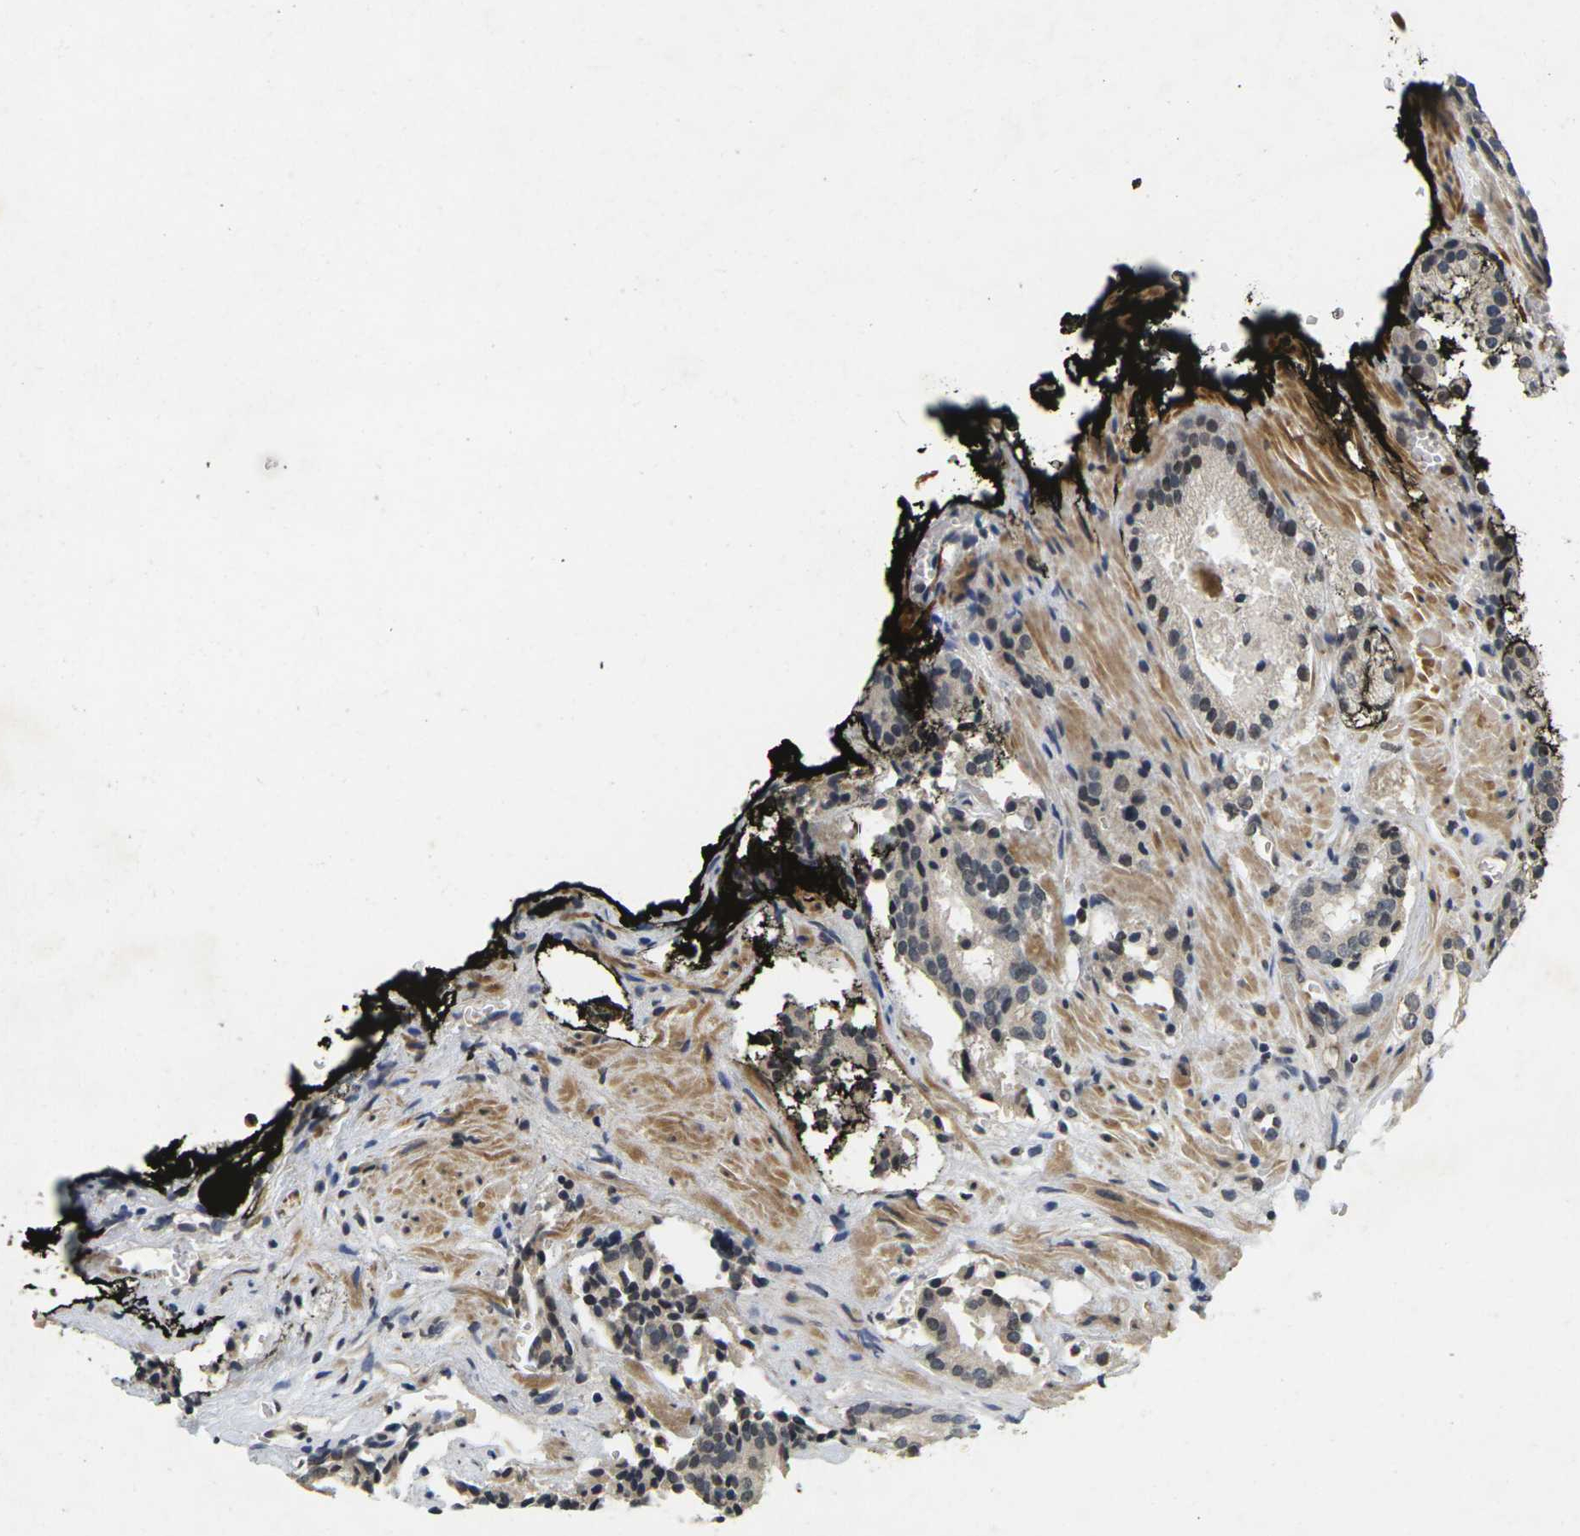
{"staining": {"intensity": "weak", "quantity": "<25%", "location": "nuclear"}, "tissue": "prostate cancer", "cell_type": "Tumor cells", "image_type": "cancer", "snomed": [{"axis": "morphology", "description": "Adenocarcinoma, High grade"}, {"axis": "topography", "description": "Prostate"}], "caption": "A high-resolution micrograph shows immunohistochemistry staining of prostate cancer (high-grade adenocarcinoma), which exhibits no significant expression in tumor cells. (Brightfield microscopy of DAB (3,3'-diaminobenzidine) immunohistochemistry (IHC) at high magnification).", "gene": "C1QC", "patient": {"sex": "male", "age": 58}}